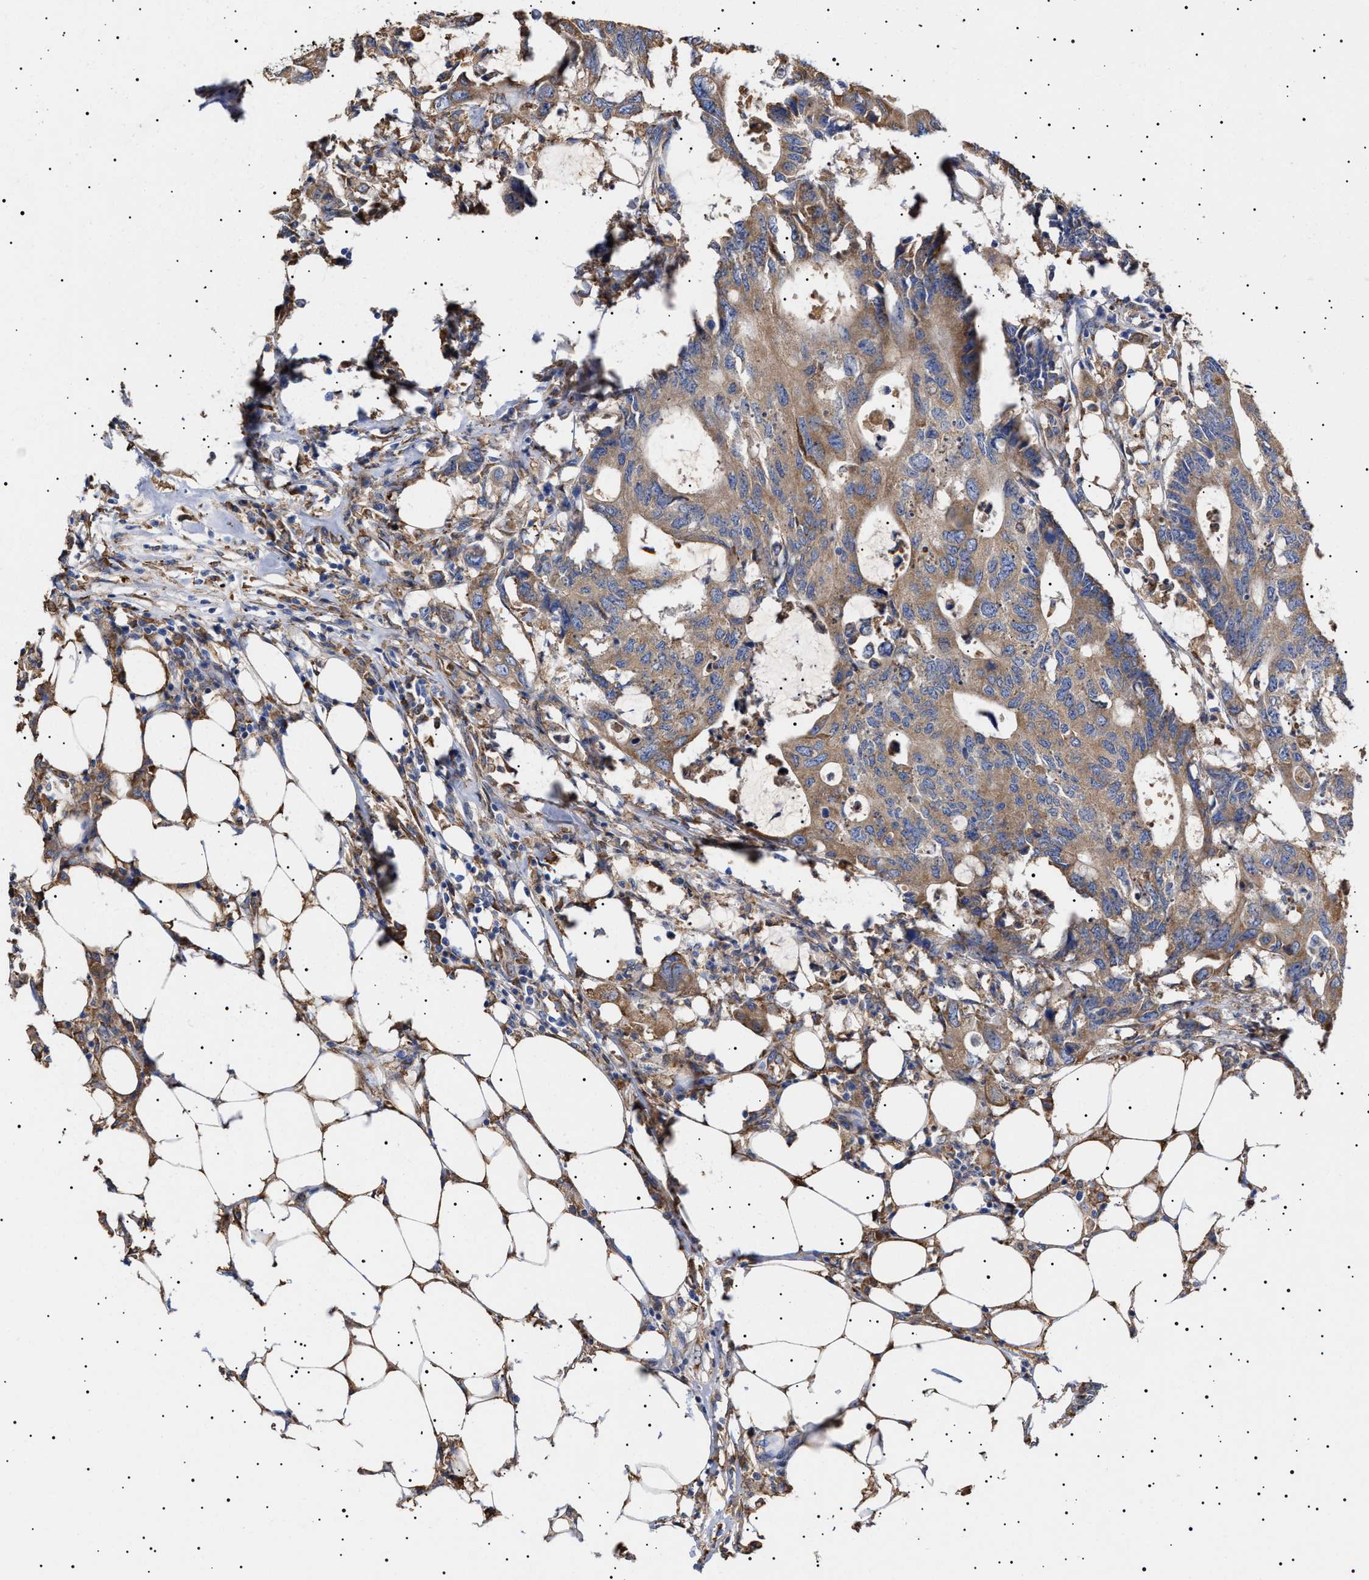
{"staining": {"intensity": "moderate", "quantity": ">75%", "location": "cytoplasmic/membranous"}, "tissue": "colorectal cancer", "cell_type": "Tumor cells", "image_type": "cancer", "snomed": [{"axis": "morphology", "description": "Adenocarcinoma, NOS"}, {"axis": "topography", "description": "Colon"}], "caption": "Colorectal cancer (adenocarcinoma) was stained to show a protein in brown. There is medium levels of moderate cytoplasmic/membranous positivity in about >75% of tumor cells.", "gene": "ERCC6L2", "patient": {"sex": "male", "age": 71}}